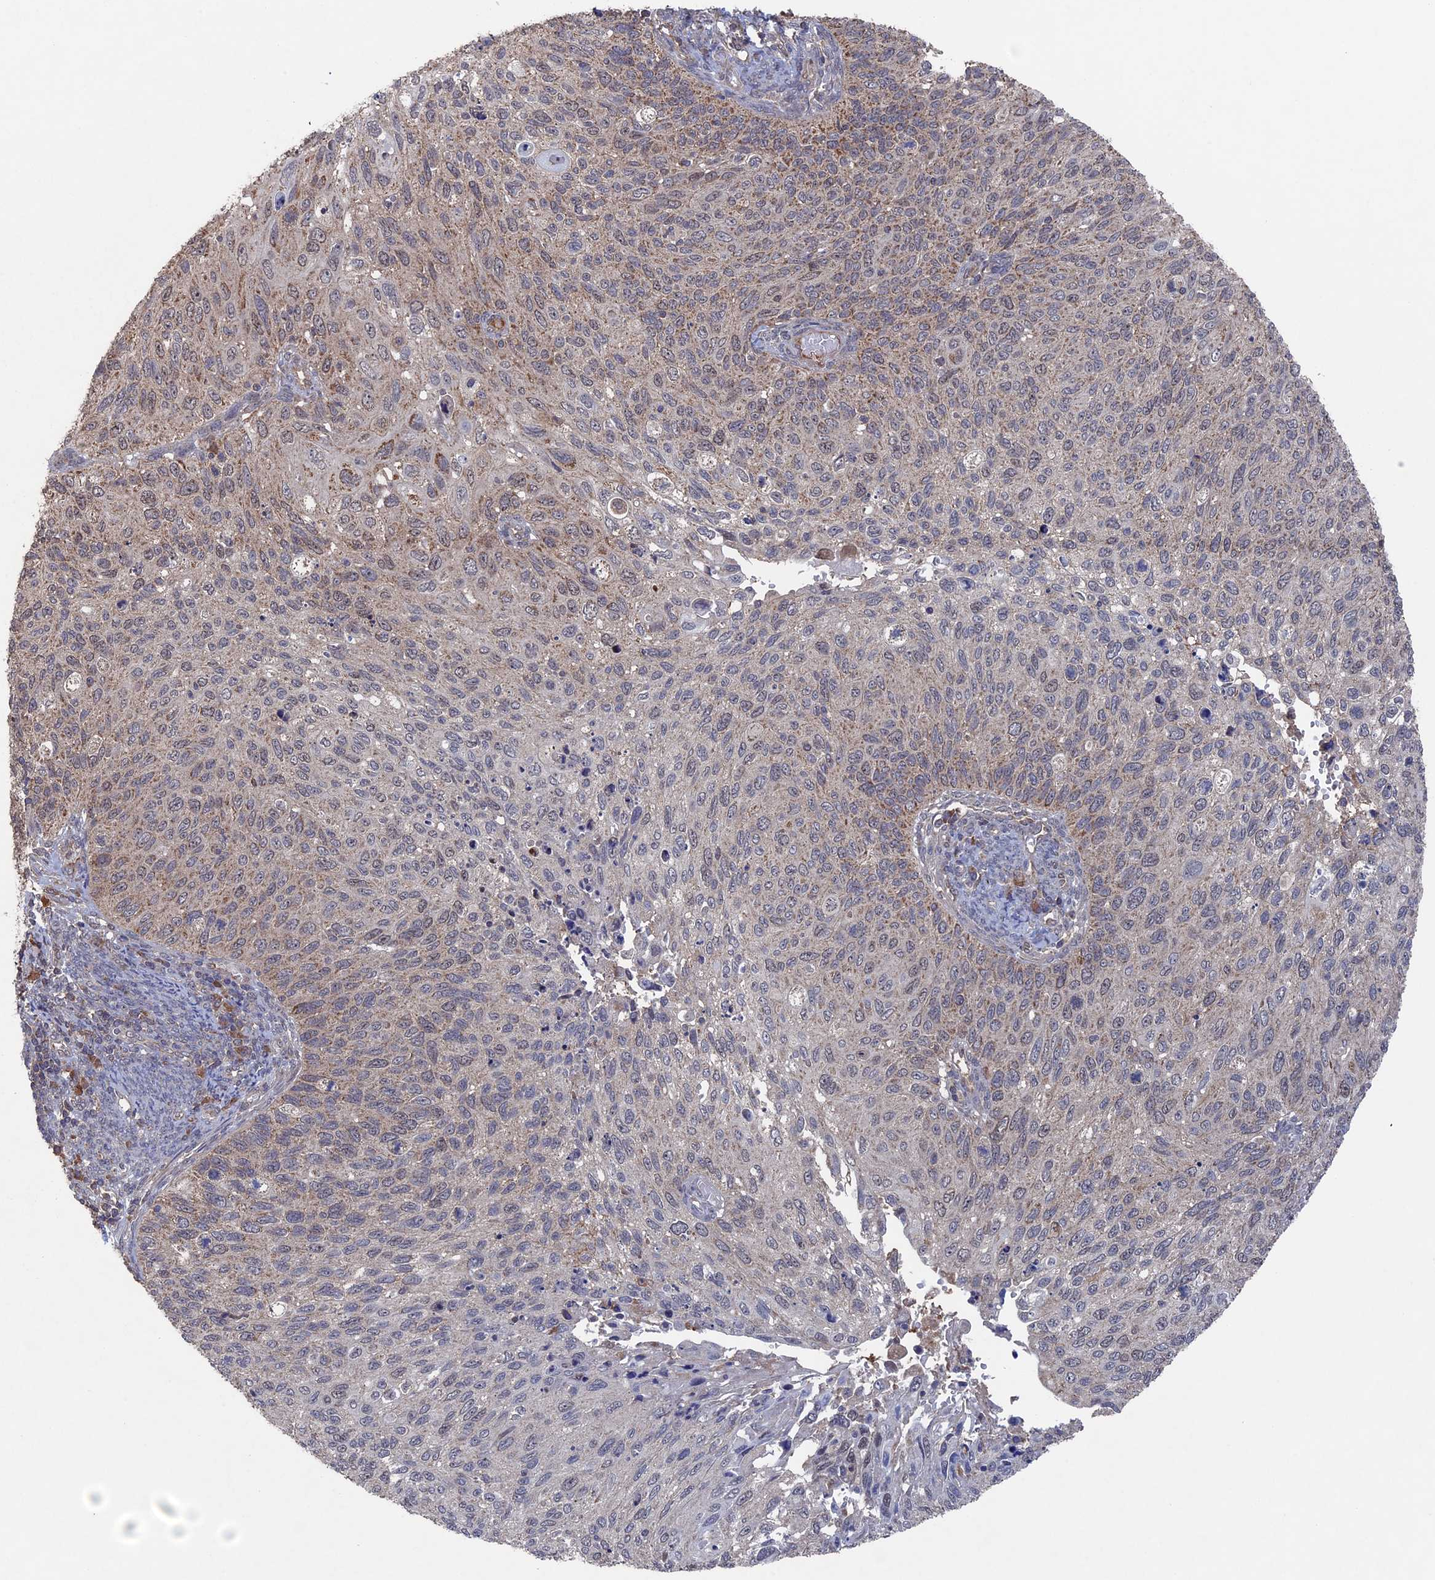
{"staining": {"intensity": "weak", "quantity": "<25%", "location": "cytoplasmic/membranous"}, "tissue": "cervical cancer", "cell_type": "Tumor cells", "image_type": "cancer", "snomed": [{"axis": "morphology", "description": "Squamous cell carcinoma, NOS"}, {"axis": "topography", "description": "Cervix"}], "caption": "A high-resolution photomicrograph shows IHC staining of cervical squamous cell carcinoma, which demonstrates no significant expression in tumor cells. Brightfield microscopy of immunohistochemistry (IHC) stained with DAB (3,3'-diaminobenzidine) (brown) and hematoxylin (blue), captured at high magnification.", "gene": "RAB15", "patient": {"sex": "female", "age": 70}}